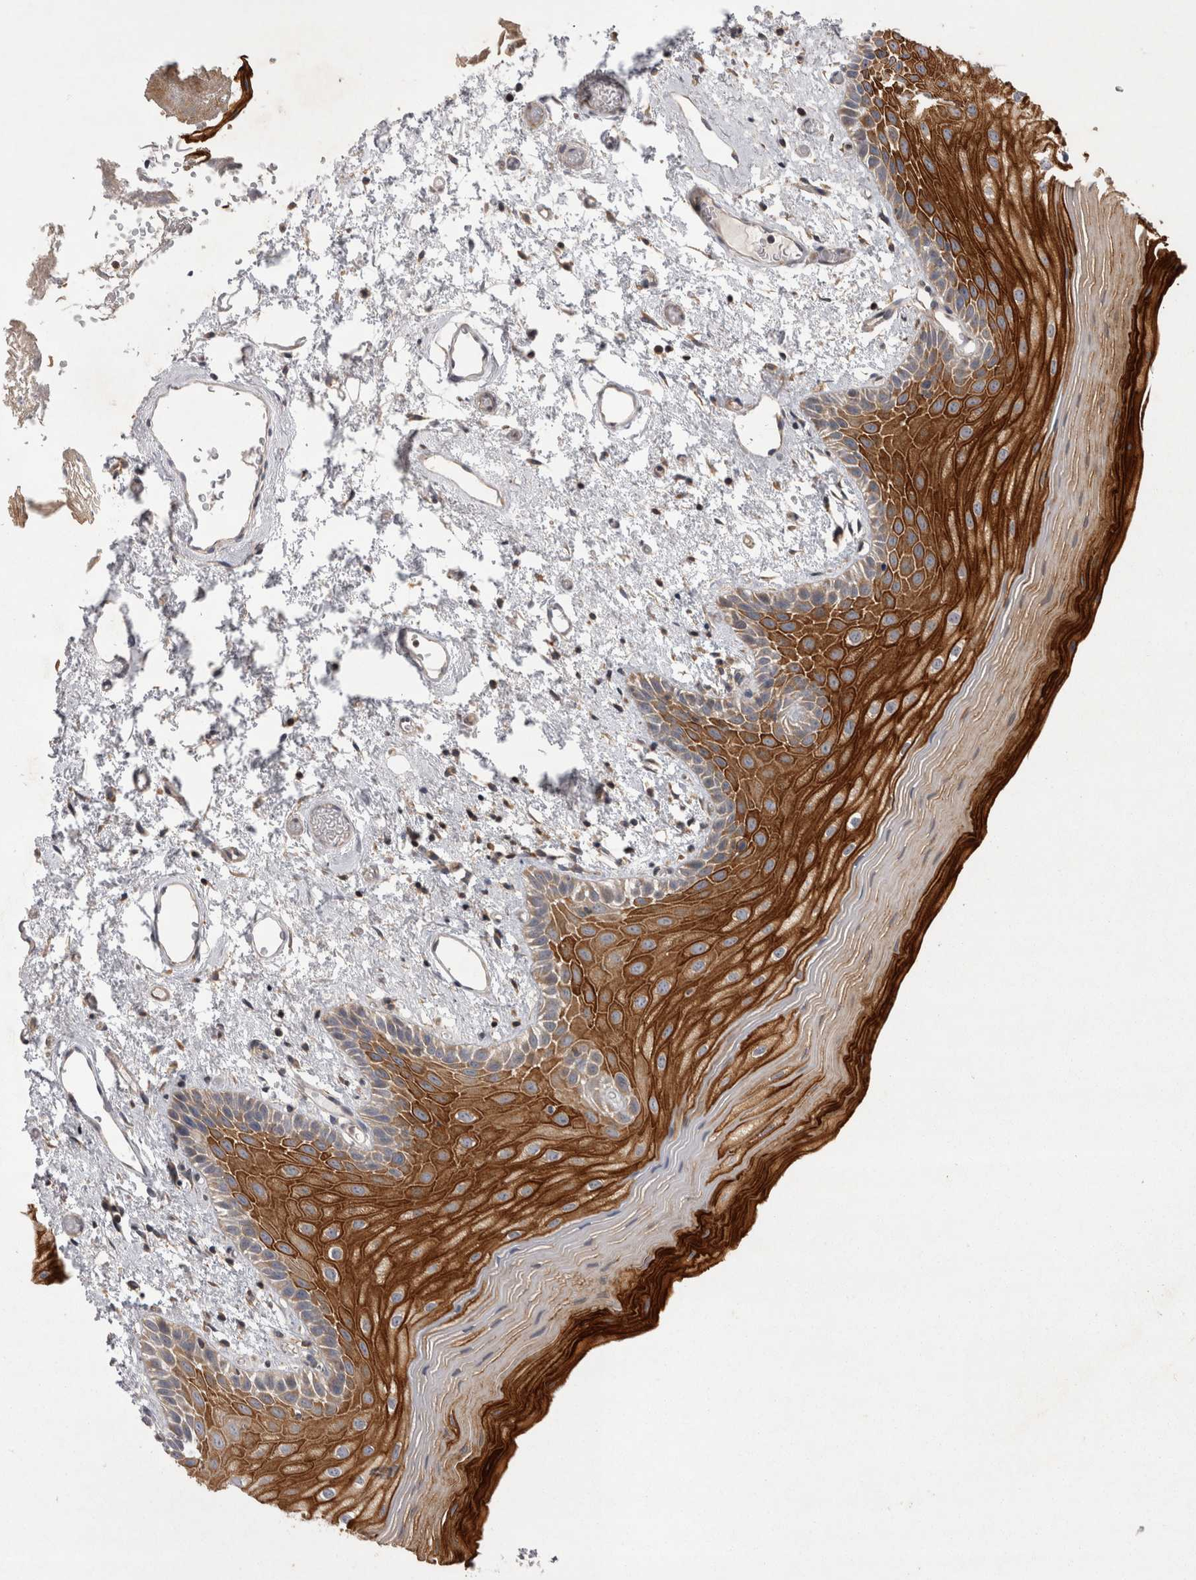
{"staining": {"intensity": "strong", "quantity": "25%-75%", "location": "cytoplasmic/membranous"}, "tissue": "oral mucosa", "cell_type": "Squamous epithelial cells", "image_type": "normal", "snomed": [{"axis": "morphology", "description": "Normal tissue, NOS"}, {"axis": "topography", "description": "Oral tissue"}], "caption": "High-power microscopy captured an immunohistochemistry photomicrograph of benign oral mucosa, revealing strong cytoplasmic/membranous positivity in approximately 25%-75% of squamous epithelial cells. (Stains: DAB (3,3'-diaminobenzidine) in brown, nuclei in blue, Microscopy: brightfield microscopy at high magnification).", "gene": "TSPOAP1", "patient": {"sex": "male", "age": 52}}